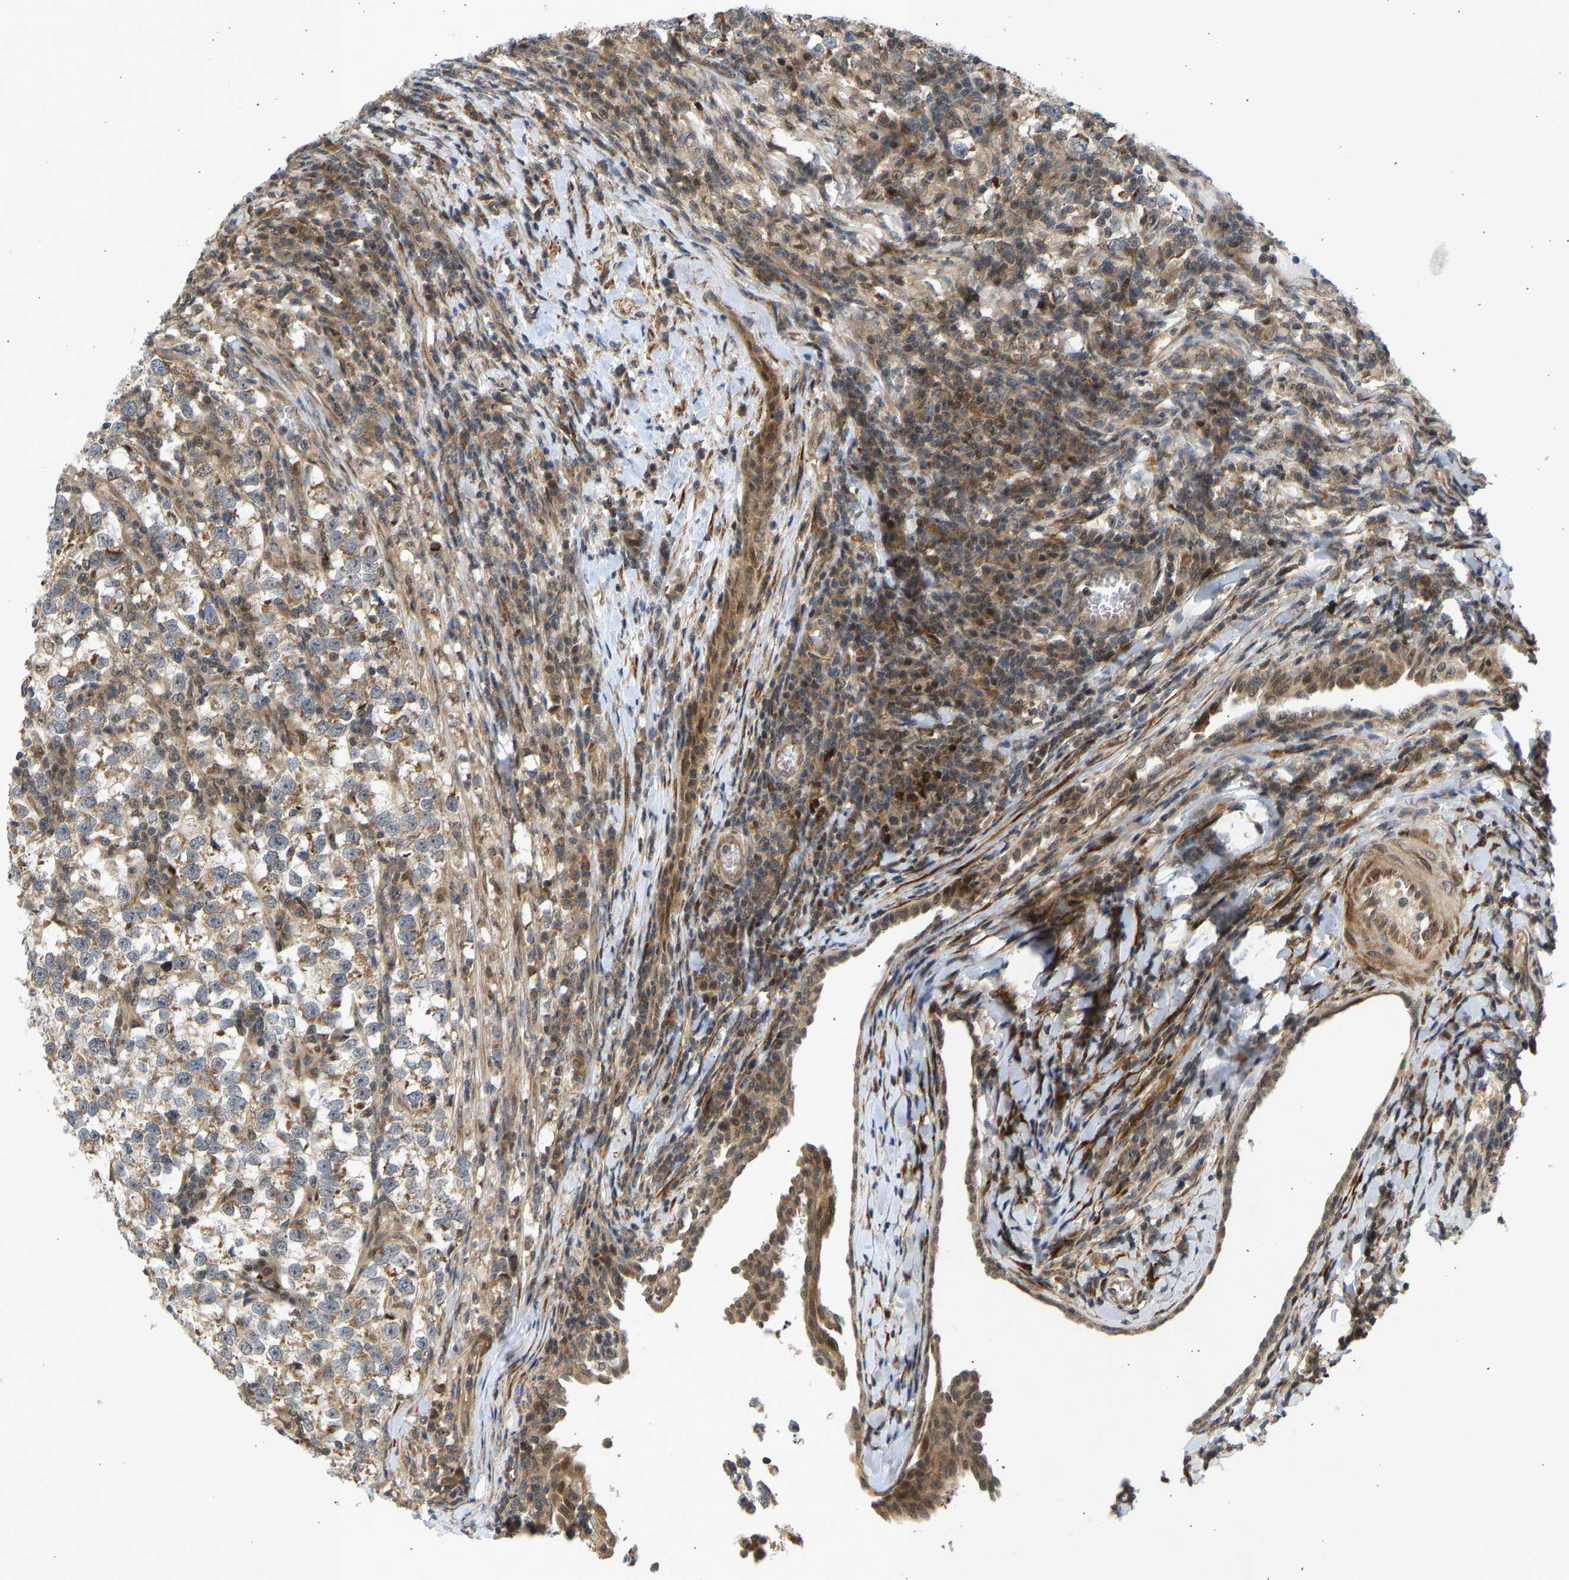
{"staining": {"intensity": "moderate", "quantity": "25%-75%", "location": "cytoplasmic/membranous"}, "tissue": "testis cancer", "cell_type": "Tumor cells", "image_type": "cancer", "snomed": [{"axis": "morphology", "description": "Normal tissue, NOS"}, {"axis": "morphology", "description": "Seminoma, NOS"}, {"axis": "topography", "description": "Testis"}], "caption": "Tumor cells reveal medium levels of moderate cytoplasmic/membranous expression in approximately 25%-75% of cells in testis cancer (seminoma). (DAB IHC with brightfield microscopy, high magnification).", "gene": "BAG1", "patient": {"sex": "male", "age": 43}}